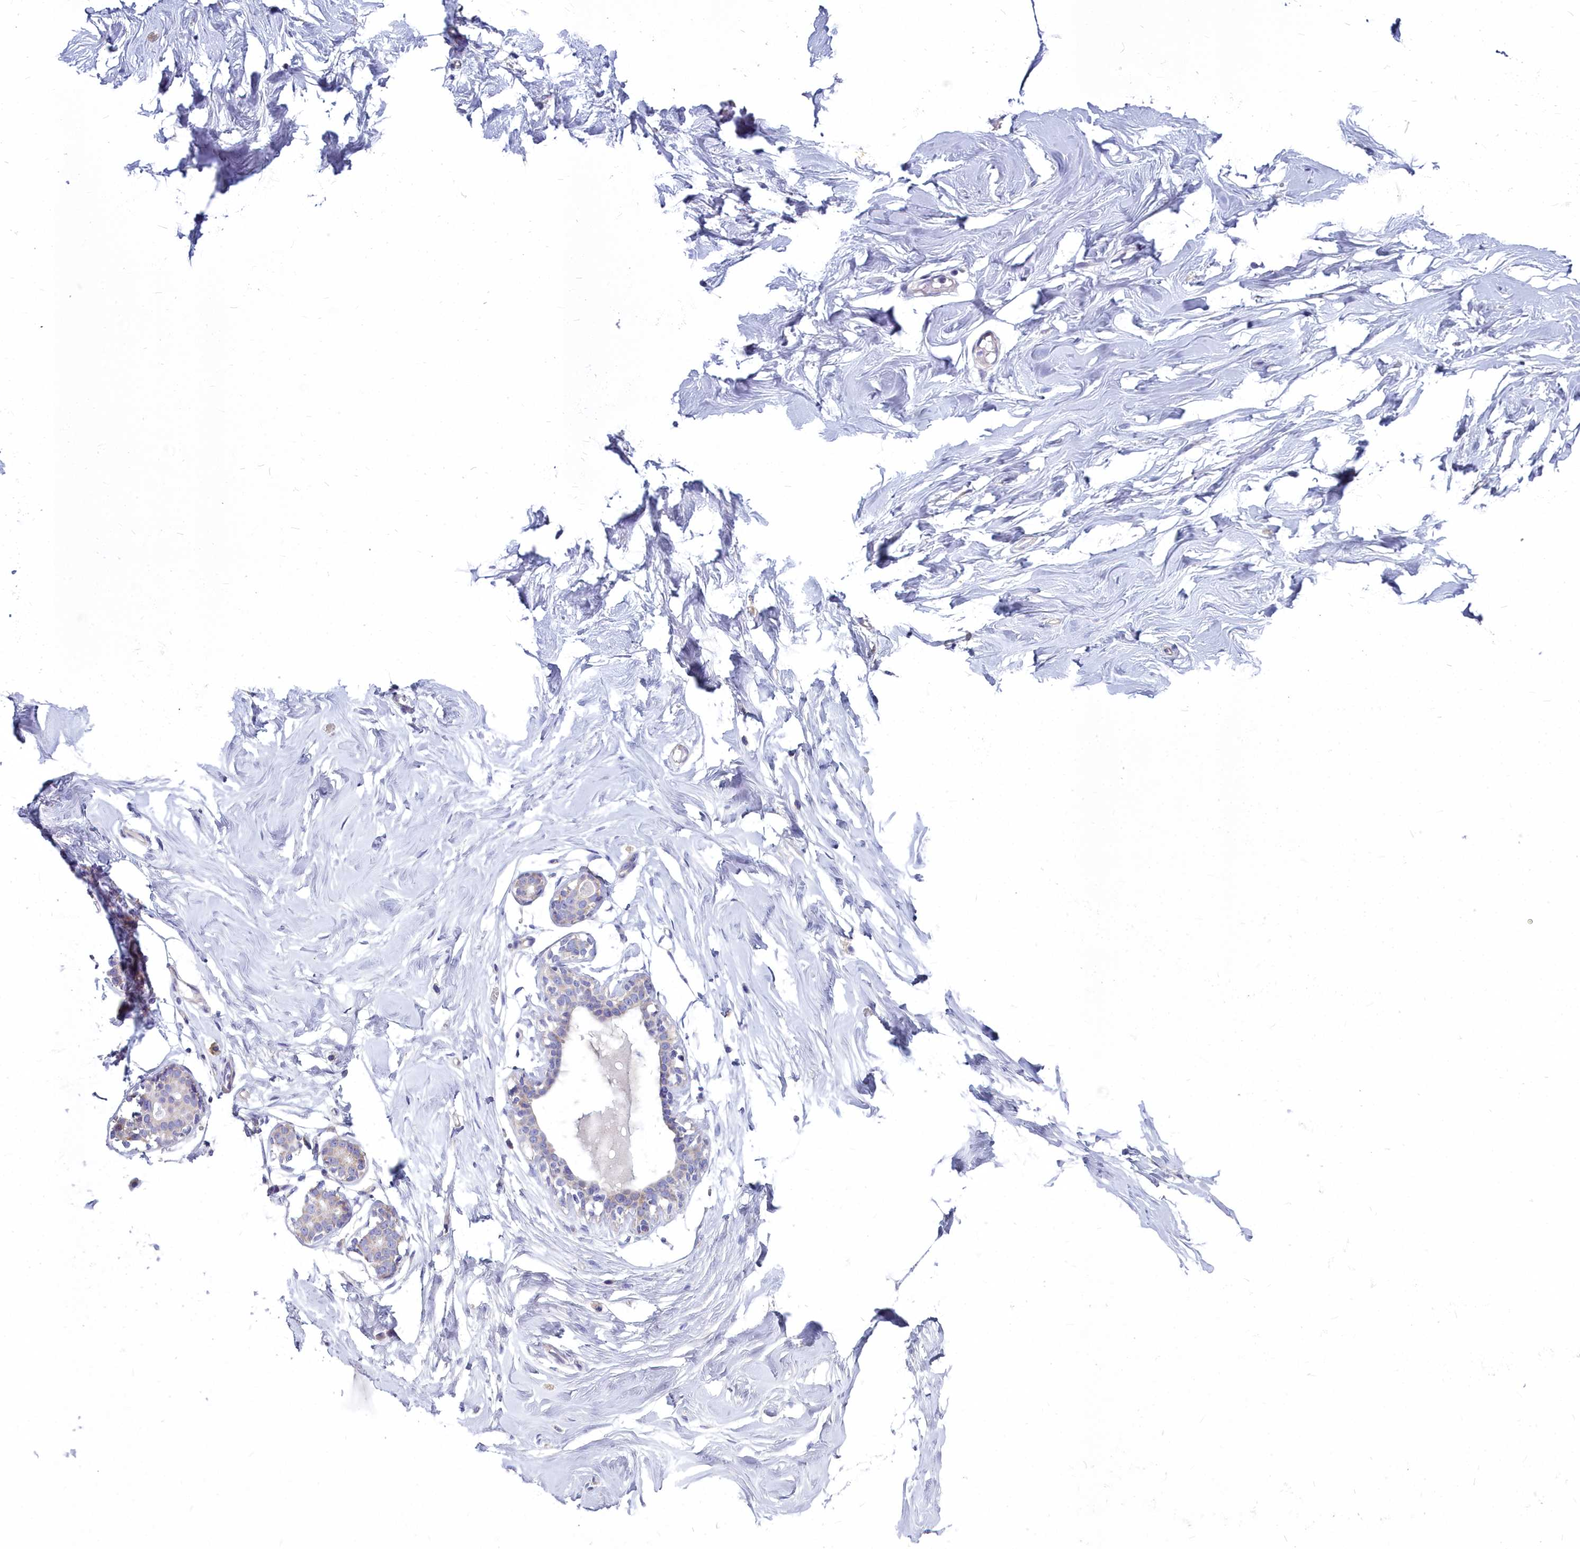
{"staining": {"intensity": "negative", "quantity": "none", "location": "none"}, "tissue": "breast", "cell_type": "Adipocytes", "image_type": "normal", "snomed": [{"axis": "morphology", "description": "Normal tissue, NOS"}, {"axis": "morphology", "description": "Adenoma, NOS"}, {"axis": "topography", "description": "Breast"}], "caption": "DAB (3,3'-diaminobenzidine) immunohistochemical staining of unremarkable breast displays no significant staining in adipocytes.", "gene": "COX20", "patient": {"sex": "female", "age": 23}}